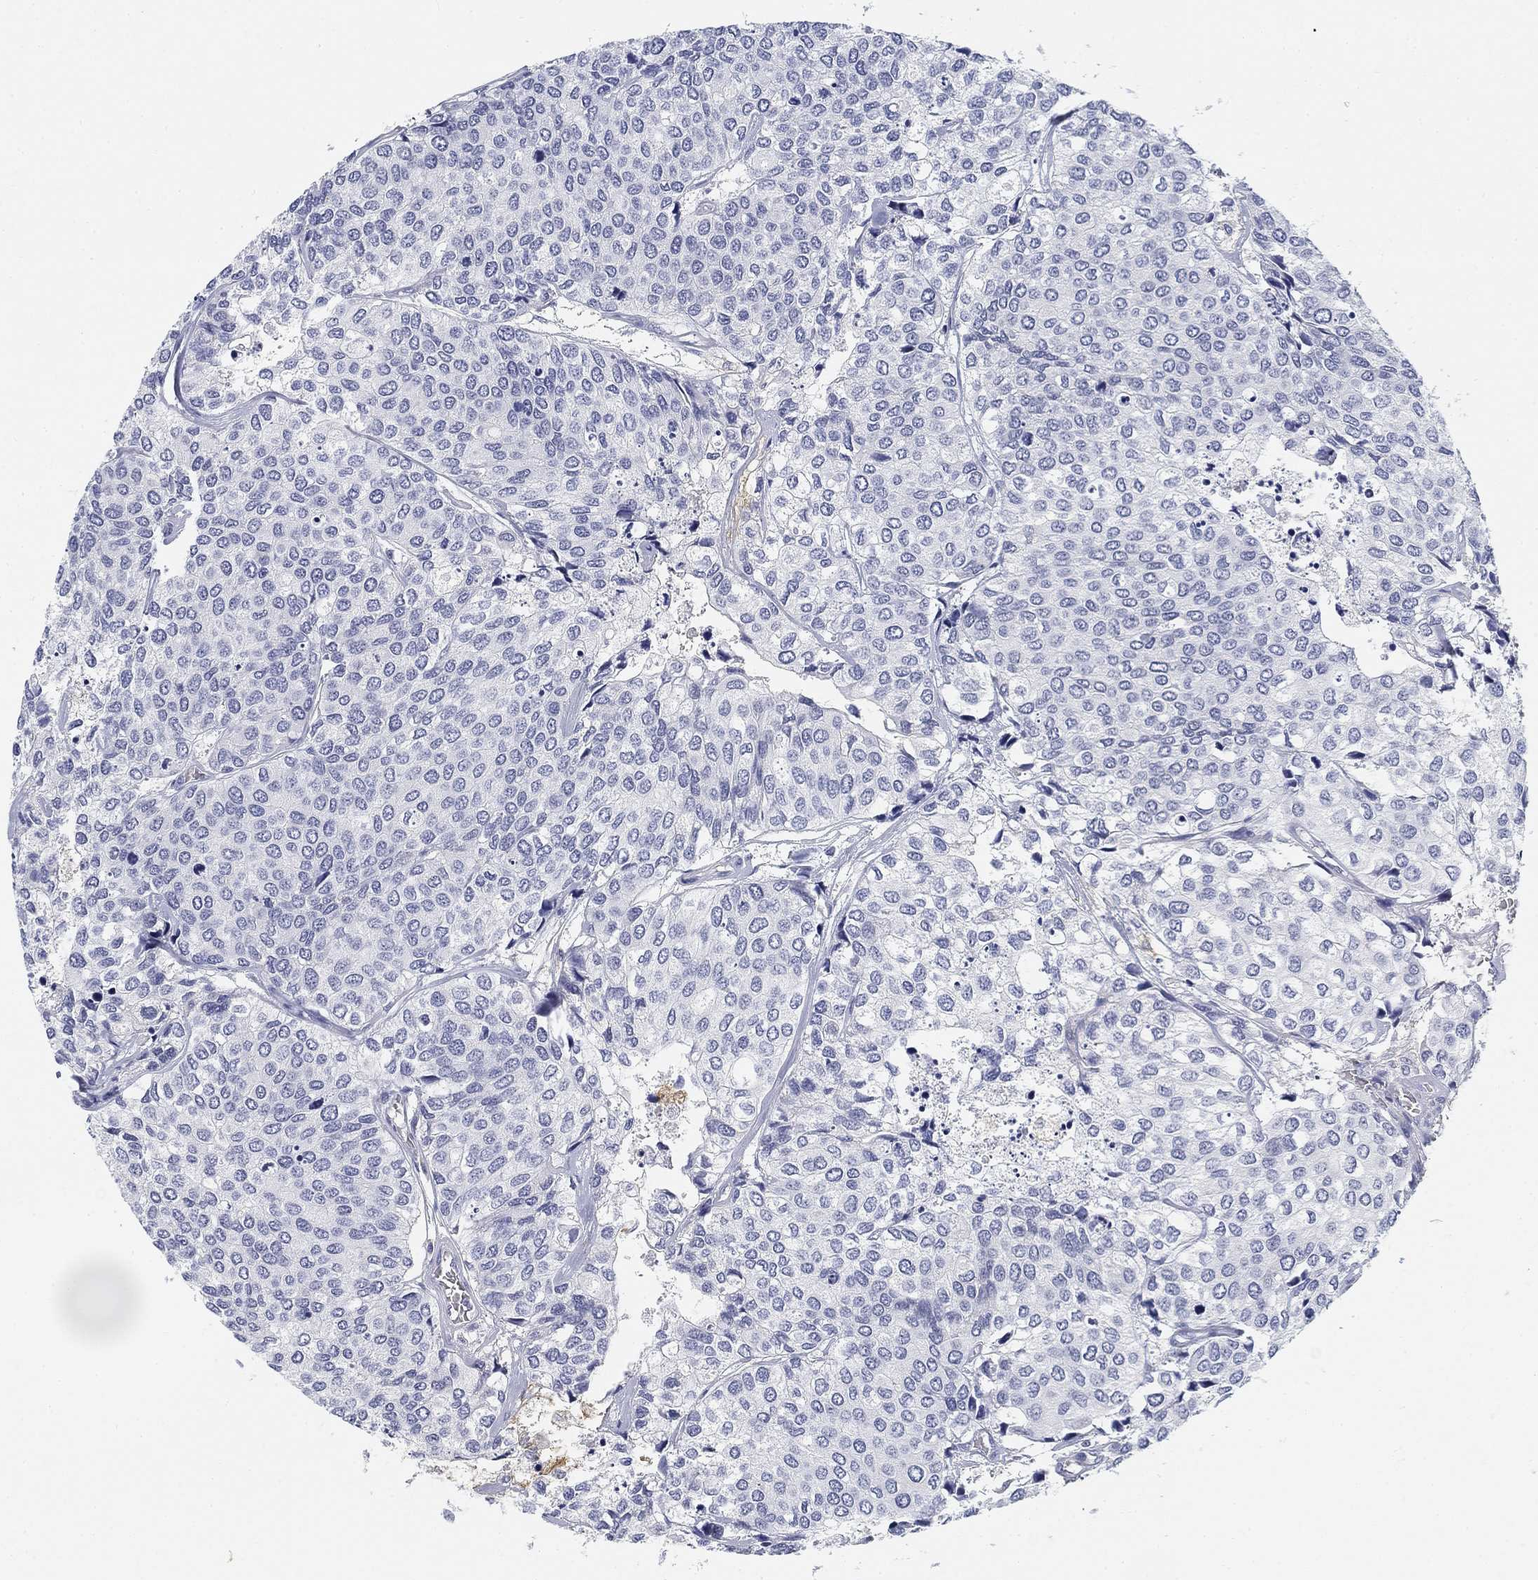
{"staining": {"intensity": "negative", "quantity": "none", "location": "none"}, "tissue": "urothelial cancer", "cell_type": "Tumor cells", "image_type": "cancer", "snomed": [{"axis": "morphology", "description": "Urothelial carcinoma, High grade"}, {"axis": "topography", "description": "Urinary bladder"}], "caption": "Urothelial cancer was stained to show a protein in brown. There is no significant positivity in tumor cells.", "gene": "SLC2A5", "patient": {"sex": "male", "age": 73}}